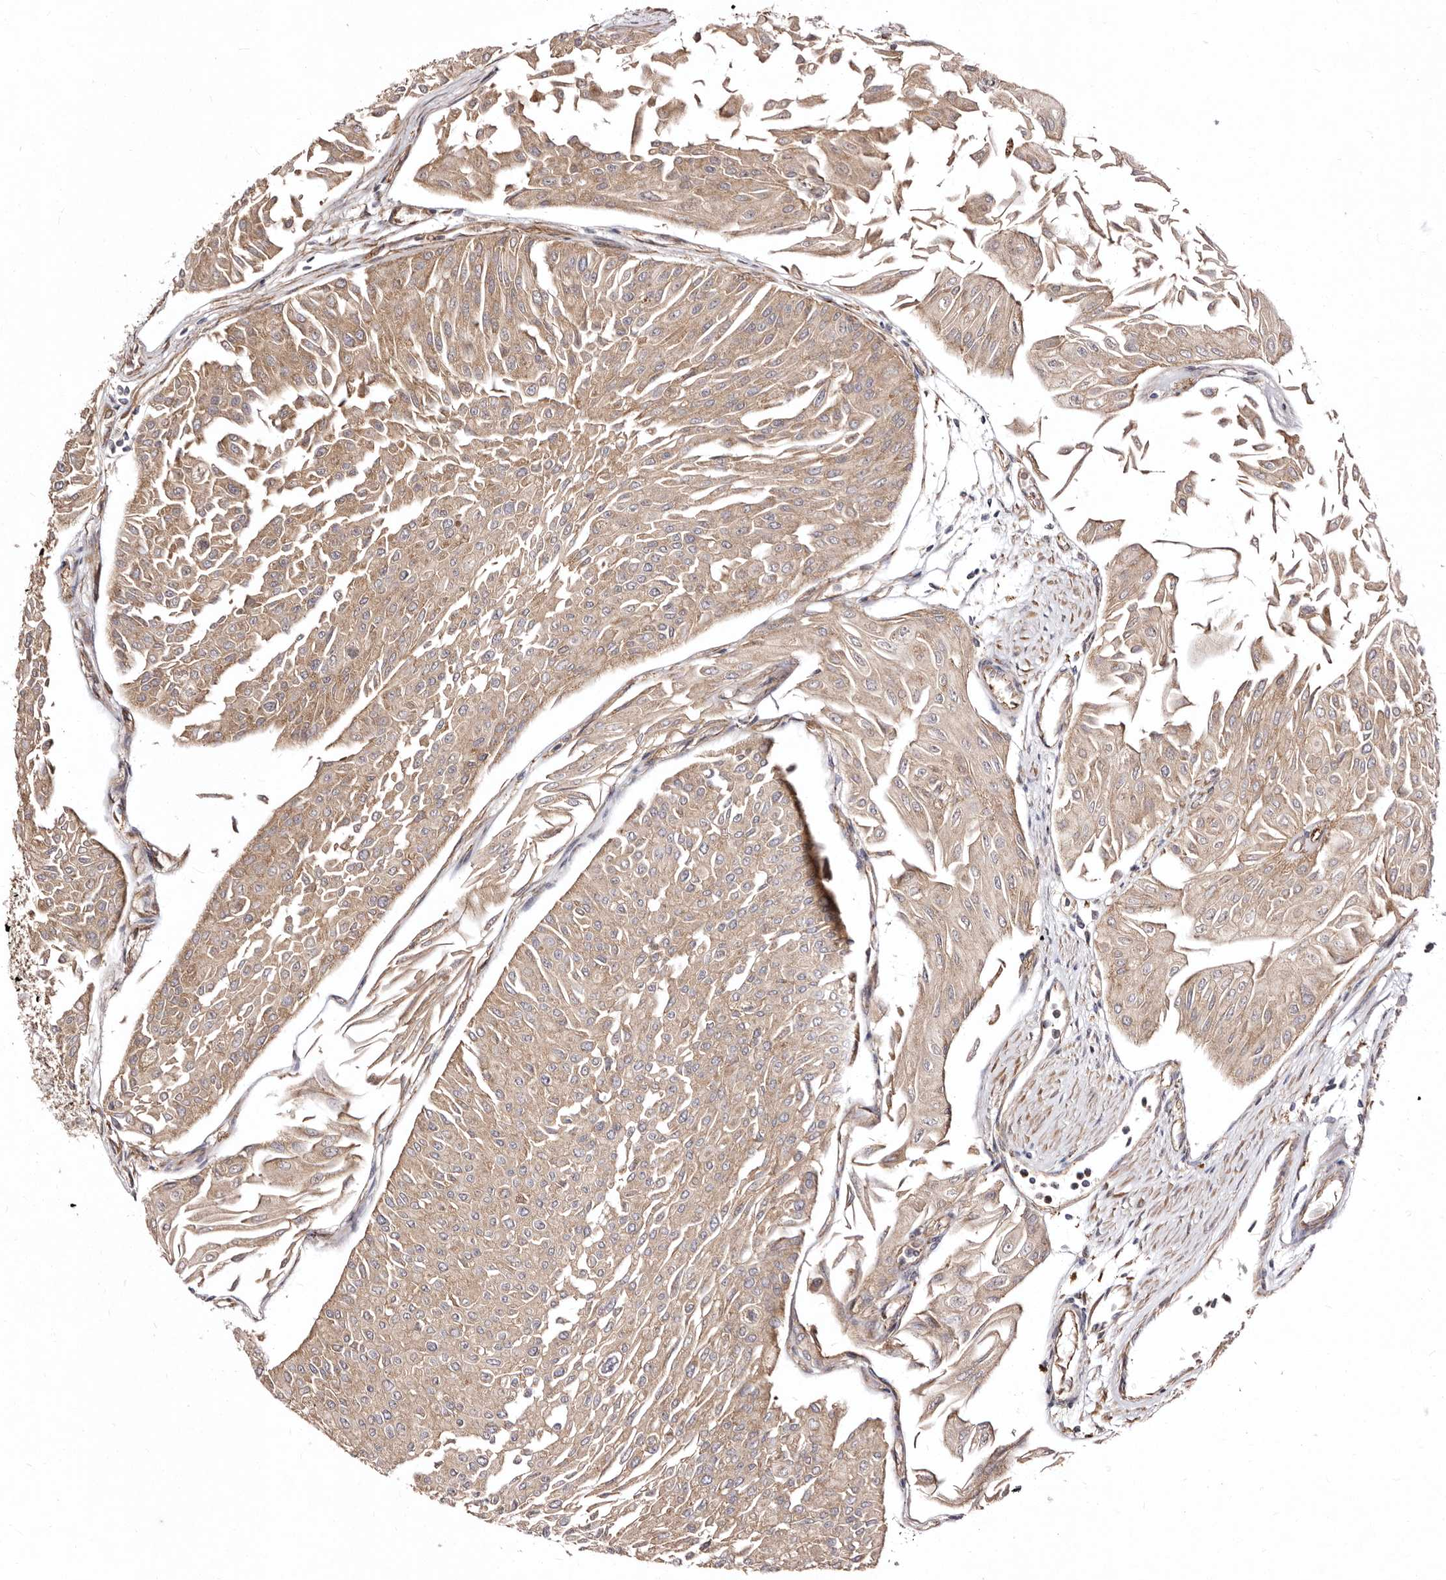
{"staining": {"intensity": "weak", "quantity": ">75%", "location": "cytoplasmic/membranous"}, "tissue": "urothelial cancer", "cell_type": "Tumor cells", "image_type": "cancer", "snomed": [{"axis": "morphology", "description": "Urothelial carcinoma, Low grade"}, {"axis": "topography", "description": "Urinary bladder"}], "caption": "Protein analysis of urothelial cancer tissue reveals weak cytoplasmic/membranous positivity in approximately >75% of tumor cells.", "gene": "LUZP1", "patient": {"sex": "male", "age": 67}}